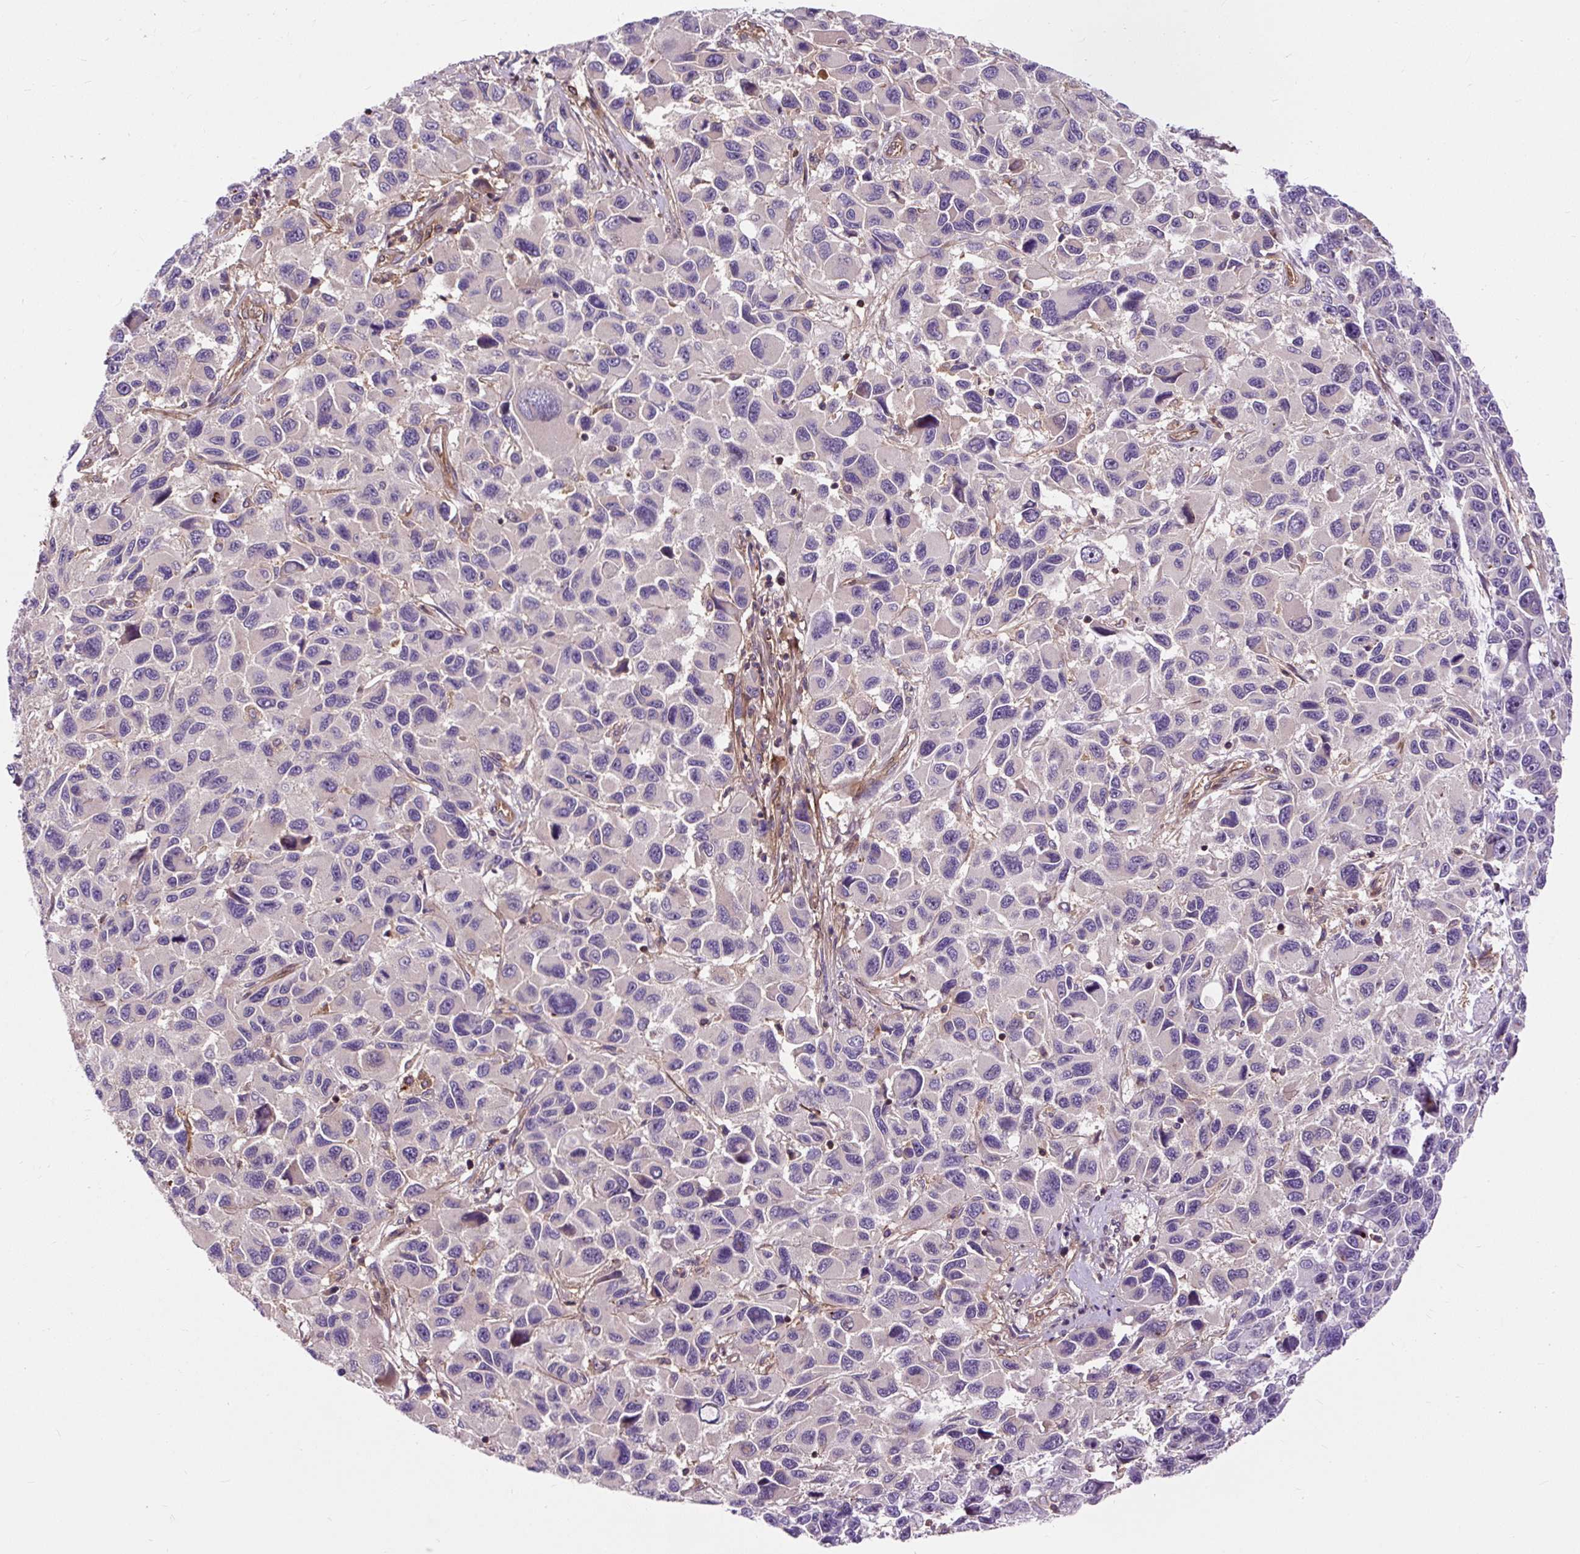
{"staining": {"intensity": "negative", "quantity": "none", "location": "none"}, "tissue": "melanoma", "cell_type": "Tumor cells", "image_type": "cancer", "snomed": [{"axis": "morphology", "description": "Malignant melanoma, NOS"}, {"axis": "topography", "description": "Skin"}], "caption": "DAB (3,3'-diaminobenzidine) immunohistochemical staining of malignant melanoma shows no significant positivity in tumor cells.", "gene": "PCDHGB3", "patient": {"sex": "male", "age": 53}}